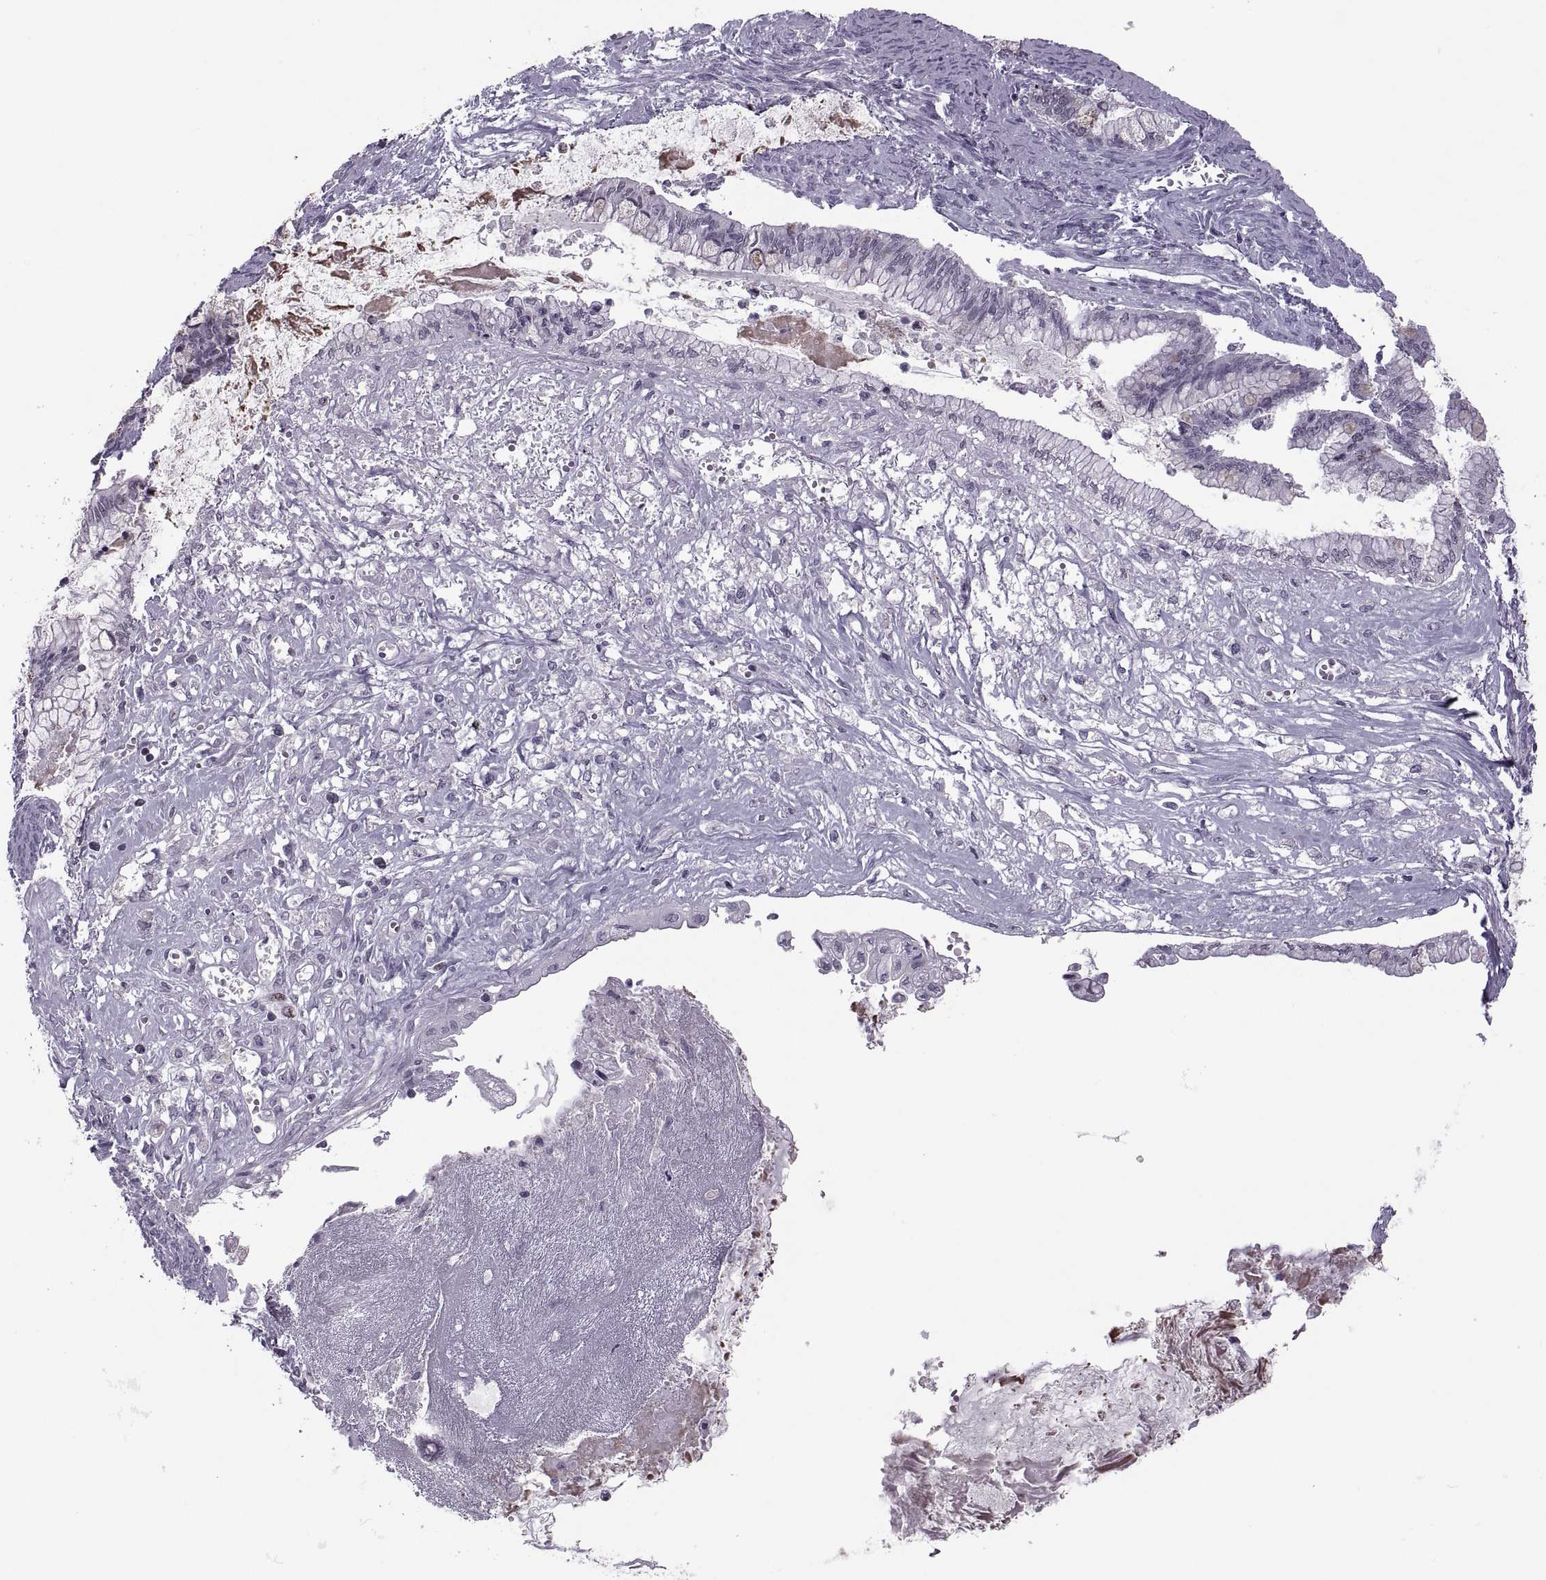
{"staining": {"intensity": "negative", "quantity": "none", "location": "none"}, "tissue": "ovarian cancer", "cell_type": "Tumor cells", "image_type": "cancer", "snomed": [{"axis": "morphology", "description": "Cystadenocarcinoma, mucinous, NOS"}, {"axis": "topography", "description": "Ovary"}], "caption": "Immunohistochemistry (IHC) histopathology image of ovarian mucinous cystadenocarcinoma stained for a protein (brown), which demonstrates no positivity in tumor cells.", "gene": "MAGEA4", "patient": {"sex": "female", "age": 67}}